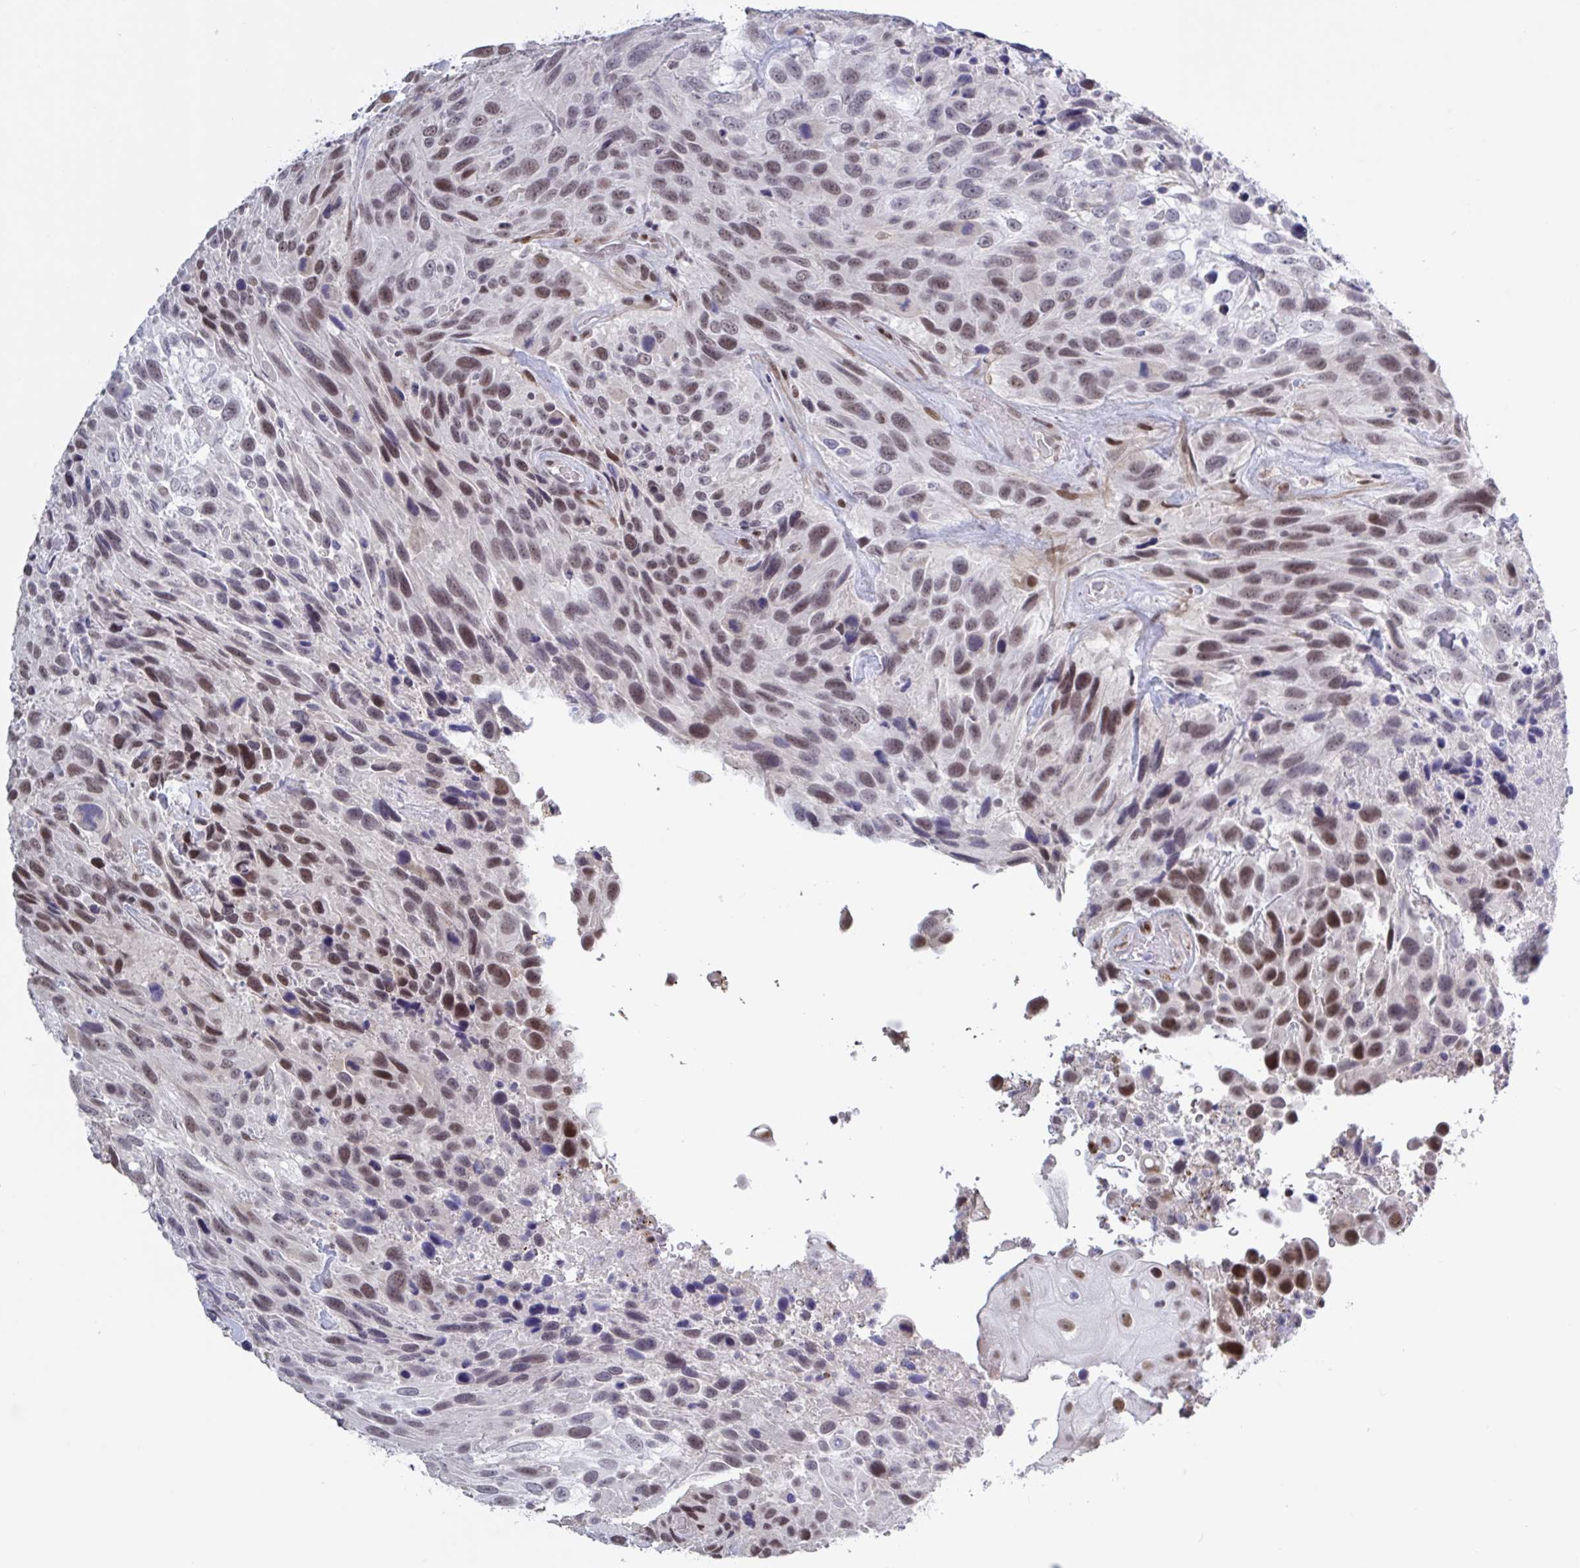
{"staining": {"intensity": "moderate", "quantity": ">75%", "location": "nuclear"}, "tissue": "urothelial cancer", "cell_type": "Tumor cells", "image_type": "cancer", "snomed": [{"axis": "morphology", "description": "Urothelial carcinoma, High grade"}, {"axis": "topography", "description": "Urinary bladder"}], "caption": "Brown immunohistochemical staining in urothelial cancer reveals moderate nuclear staining in approximately >75% of tumor cells.", "gene": "BCL7B", "patient": {"sex": "female", "age": 70}}